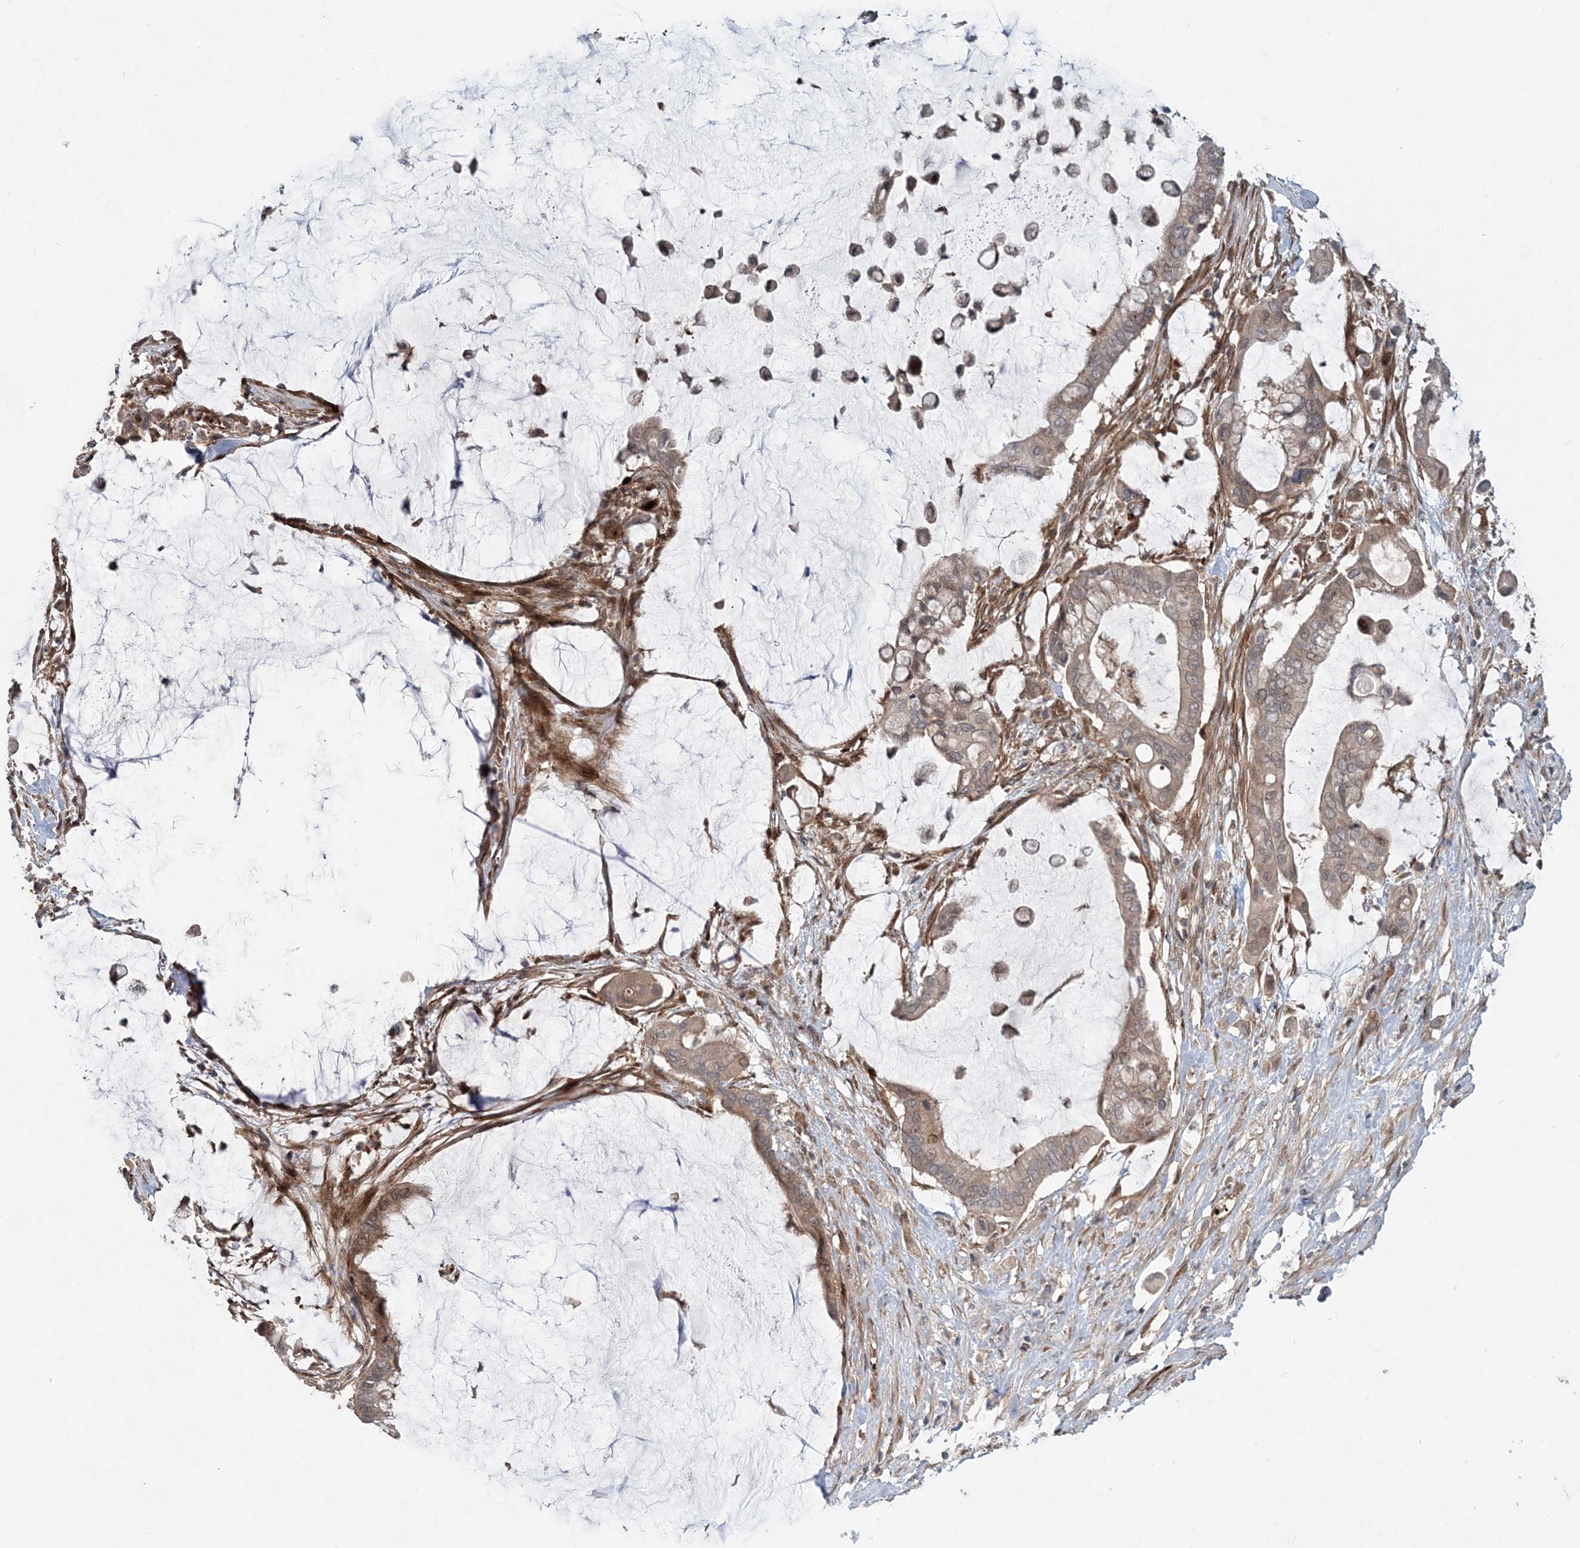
{"staining": {"intensity": "moderate", "quantity": ">75%", "location": "cytoplasmic/membranous"}, "tissue": "pancreatic cancer", "cell_type": "Tumor cells", "image_type": "cancer", "snomed": [{"axis": "morphology", "description": "Adenocarcinoma, NOS"}, {"axis": "topography", "description": "Pancreas"}], "caption": "Adenocarcinoma (pancreatic) stained with DAB IHC displays medium levels of moderate cytoplasmic/membranous expression in approximately >75% of tumor cells.", "gene": "GEMIN5", "patient": {"sex": "male", "age": 41}}